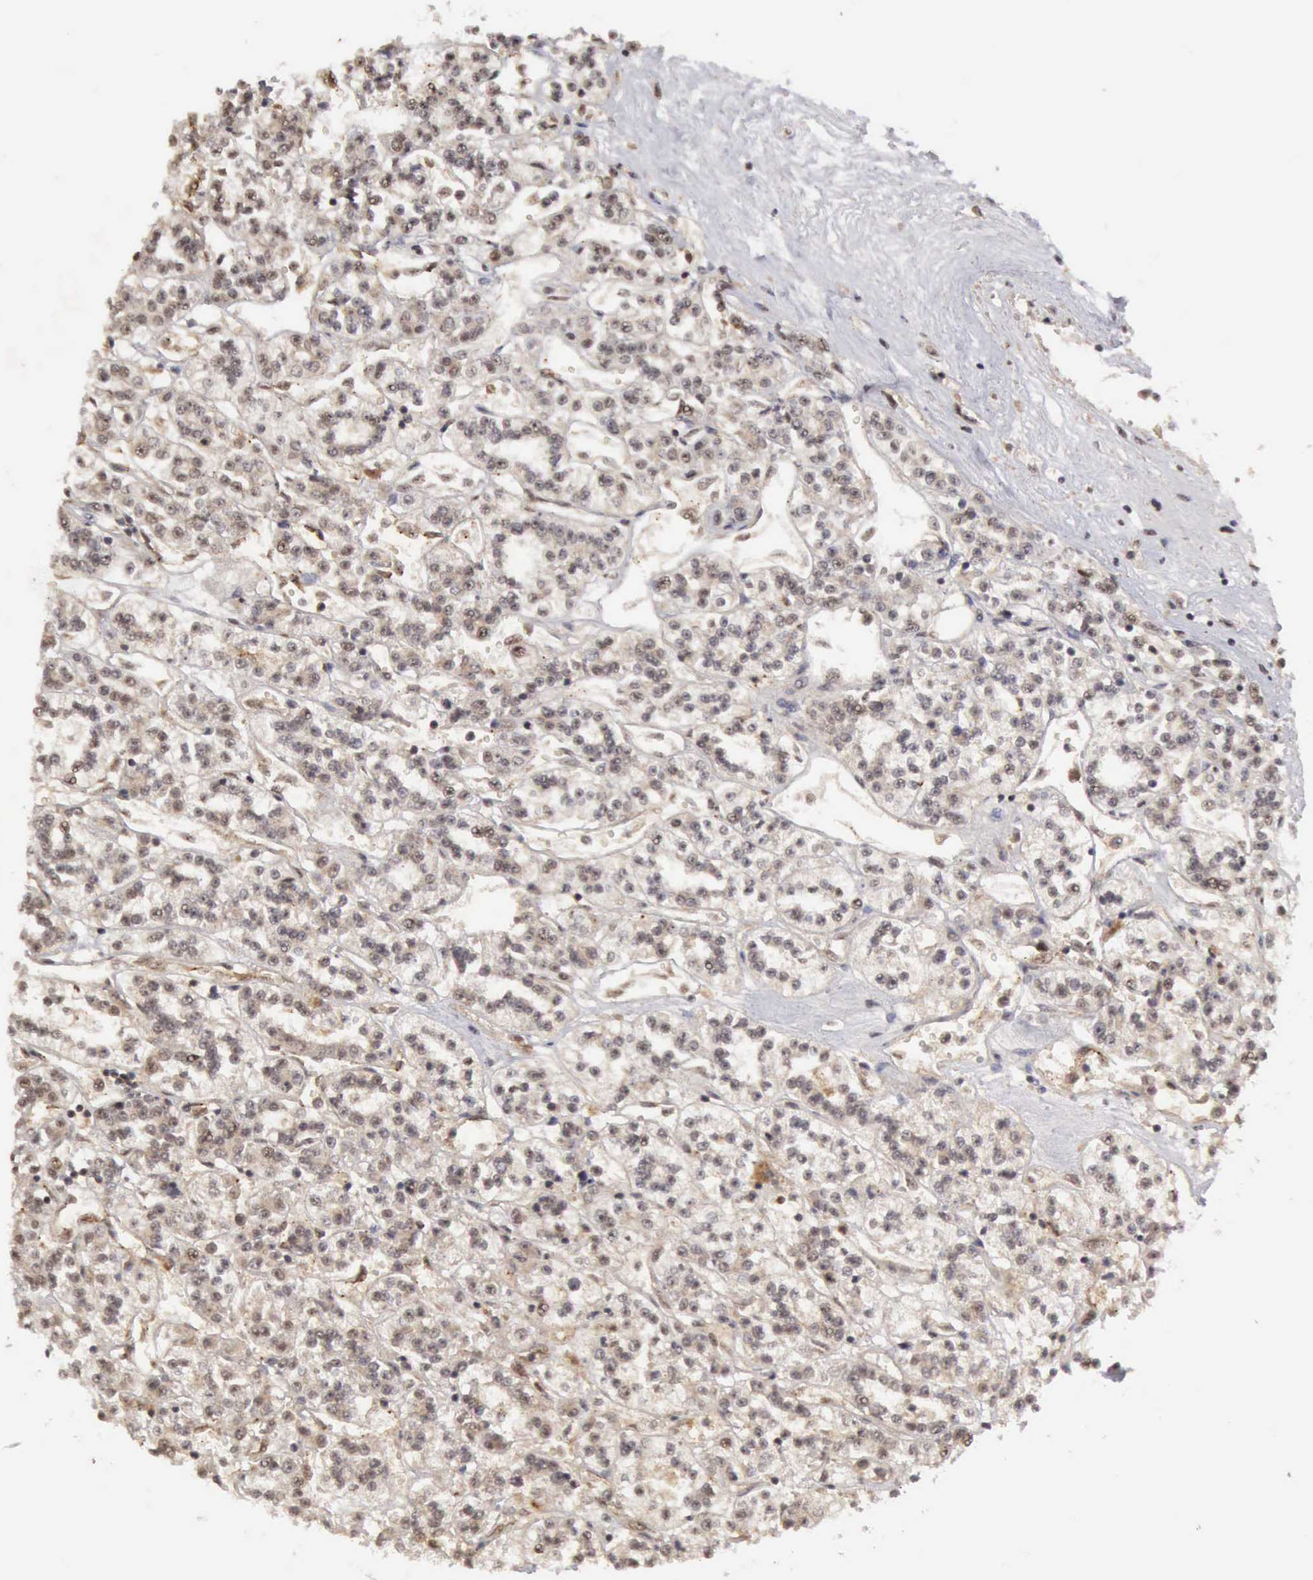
{"staining": {"intensity": "weak", "quantity": ">75%", "location": "cytoplasmic/membranous"}, "tissue": "renal cancer", "cell_type": "Tumor cells", "image_type": "cancer", "snomed": [{"axis": "morphology", "description": "Adenocarcinoma, NOS"}, {"axis": "topography", "description": "Kidney"}], "caption": "Renal cancer (adenocarcinoma) stained with DAB immunohistochemistry (IHC) exhibits low levels of weak cytoplasmic/membranous positivity in approximately >75% of tumor cells. Nuclei are stained in blue.", "gene": "CDKN2A", "patient": {"sex": "female", "age": 76}}